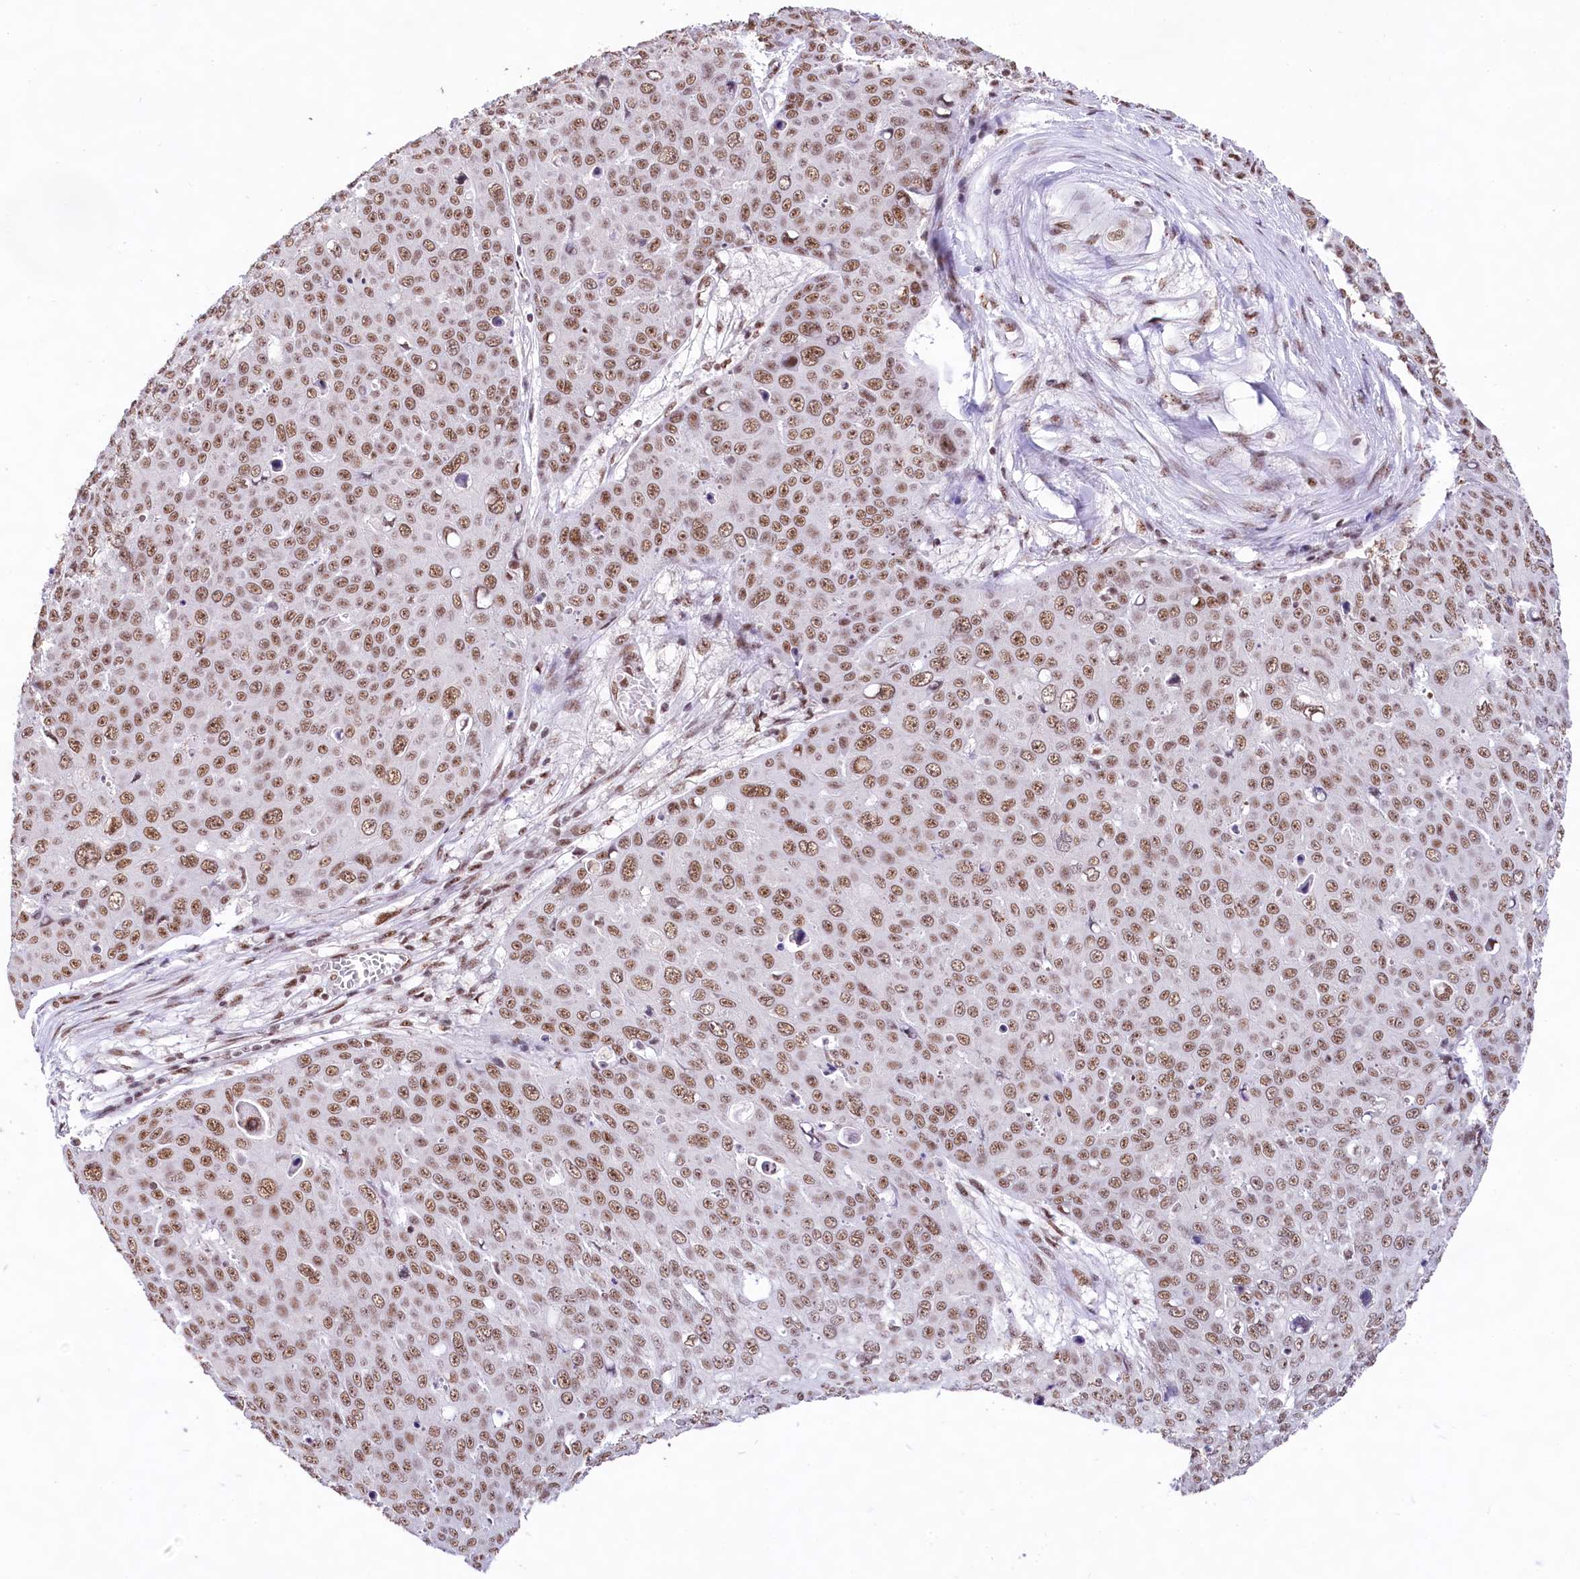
{"staining": {"intensity": "moderate", "quantity": ">75%", "location": "nuclear"}, "tissue": "skin cancer", "cell_type": "Tumor cells", "image_type": "cancer", "snomed": [{"axis": "morphology", "description": "Squamous cell carcinoma, NOS"}, {"axis": "topography", "description": "Skin"}], "caption": "The histopathology image shows immunohistochemical staining of squamous cell carcinoma (skin). There is moderate nuclear positivity is appreciated in approximately >75% of tumor cells.", "gene": "HIRA", "patient": {"sex": "male", "age": 71}}